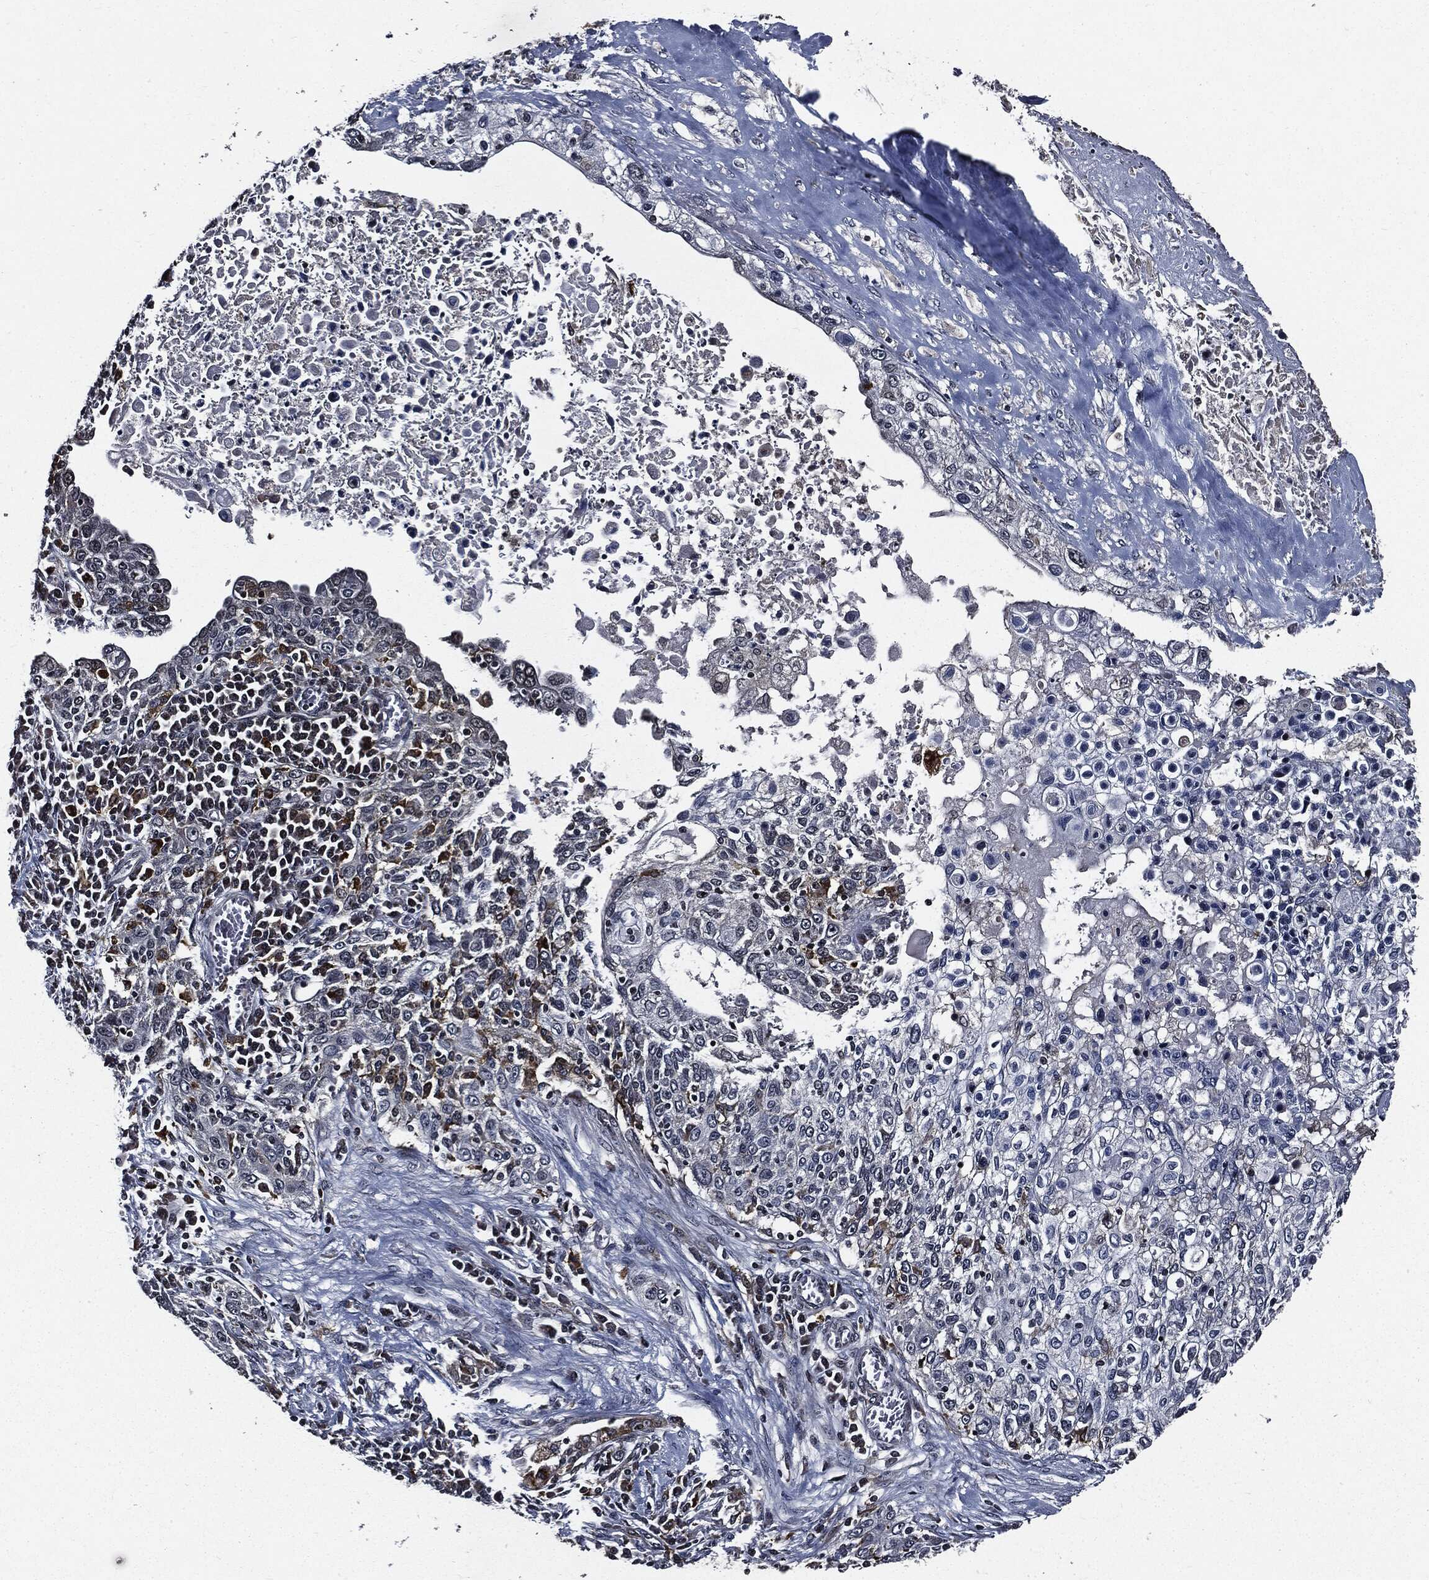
{"staining": {"intensity": "negative", "quantity": "none", "location": "none"}, "tissue": "lung cancer", "cell_type": "Tumor cells", "image_type": "cancer", "snomed": [{"axis": "morphology", "description": "Squamous cell carcinoma, NOS"}, {"axis": "topography", "description": "Lung"}], "caption": "Tumor cells are negative for brown protein staining in squamous cell carcinoma (lung).", "gene": "SUGT1", "patient": {"sex": "female", "age": 69}}